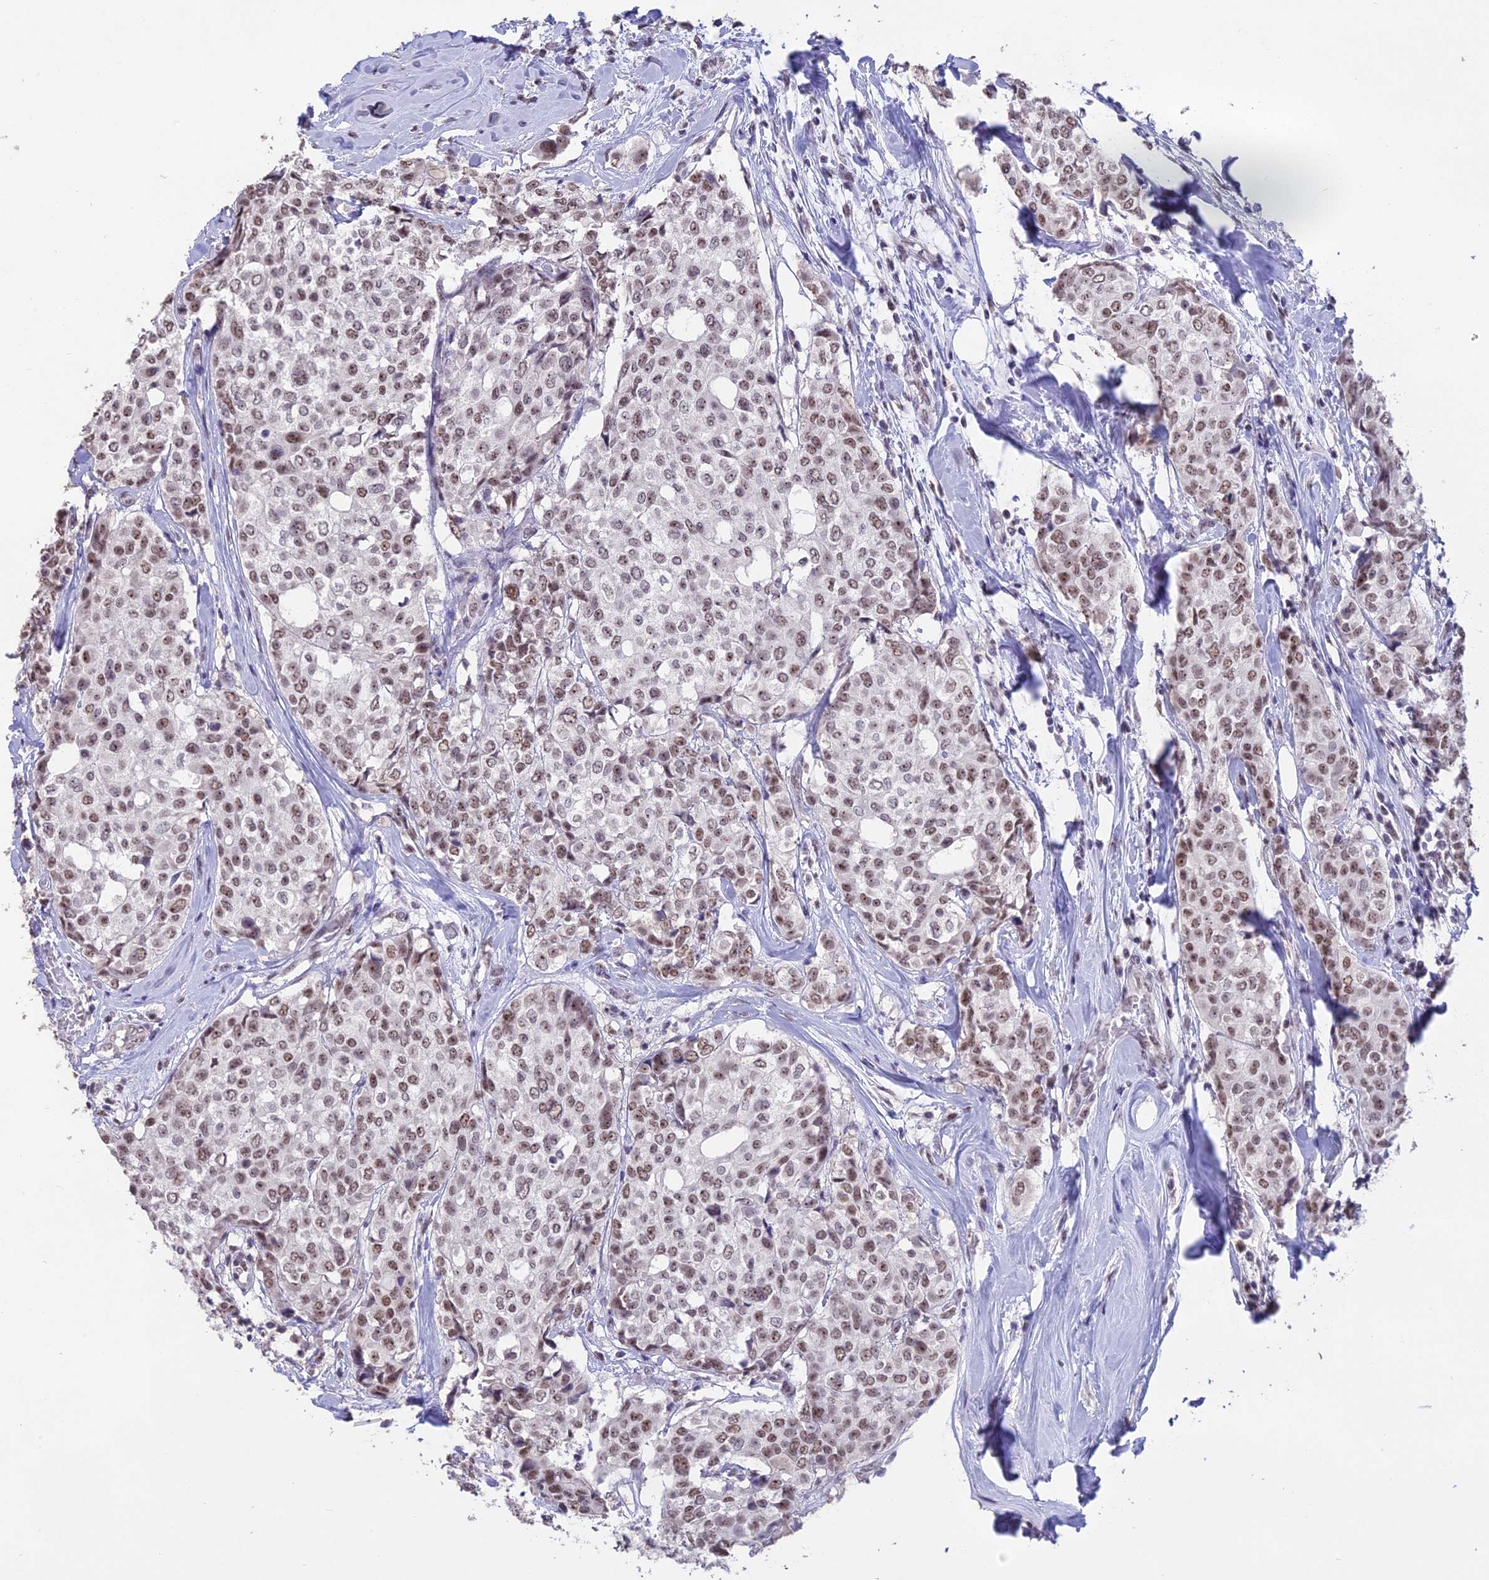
{"staining": {"intensity": "moderate", "quantity": ">75%", "location": "nuclear"}, "tissue": "breast cancer", "cell_type": "Tumor cells", "image_type": "cancer", "snomed": [{"axis": "morphology", "description": "Lobular carcinoma"}, {"axis": "topography", "description": "Breast"}], "caption": "Human breast cancer stained with a brown dye shows moderate nuclear positive positivity in about >75% of tumor cells.", "gene": "SETD2", "patient": {"sex": "female", "age": 51}}